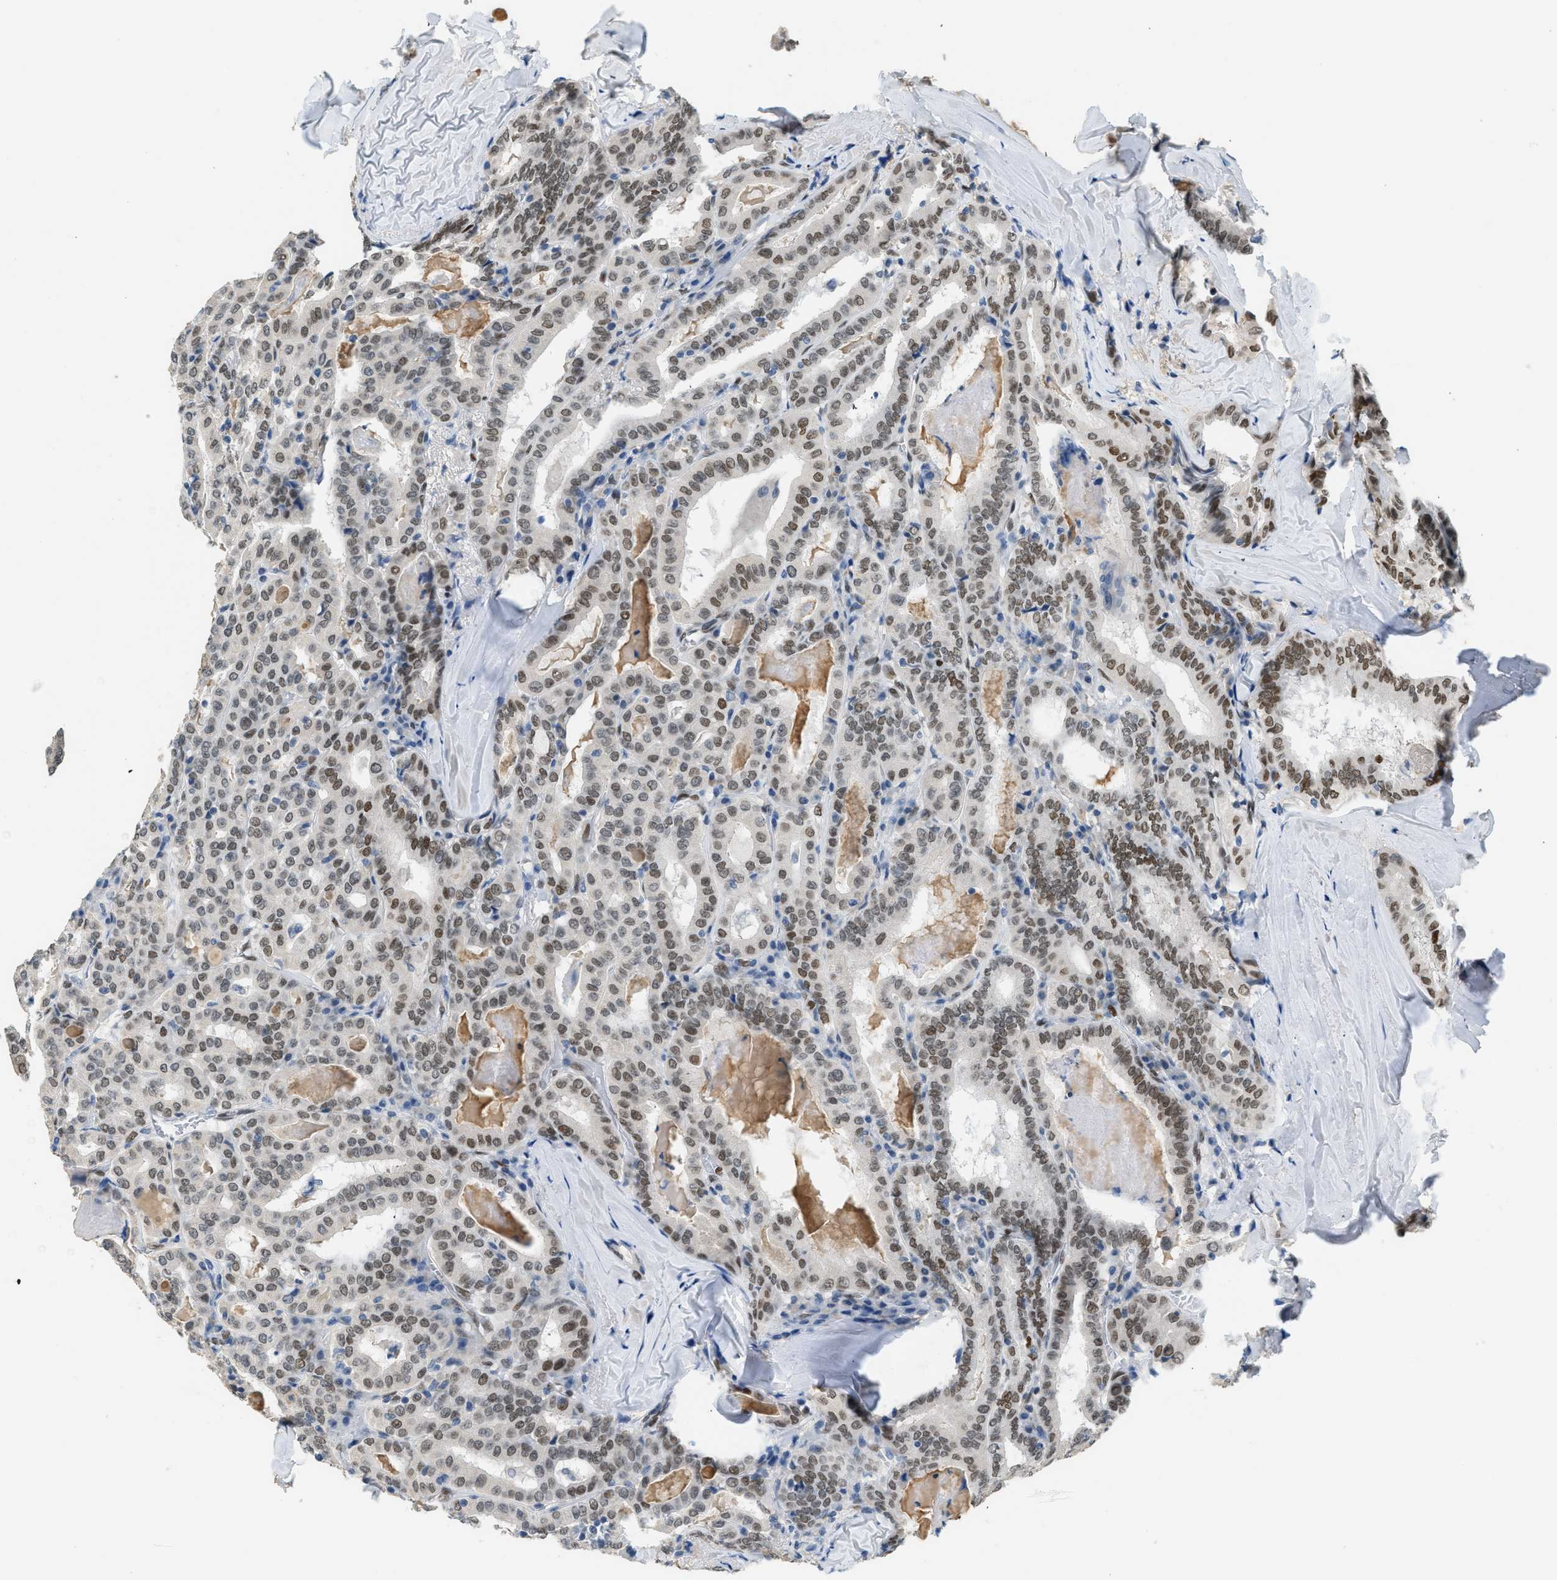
{"staining": {"intensity": "moderate", "quantity": ">75%", "location": "nuclear"}, "tissue": "thyroid cancer", "cell_type": "Tumor cells", "image_type": "cancer", "snomed": [{"axis": "morphology", "description": "Papillary adenocarcinoma, NOS"}, {"axis": "topography", "description": "Thyroid gland"}], "caption": "This histopathology image demonstrates papillary adenocarcinoma (thyroid) stained with immunohistochemistry (IHC) to label a protein in brown. The nuclear of tumor cells show moderate positivity for the protein. Nuclei are counter-stained blue.", "gene": "ZBTB20", "patient": {"sex": "female", "age": 42}}